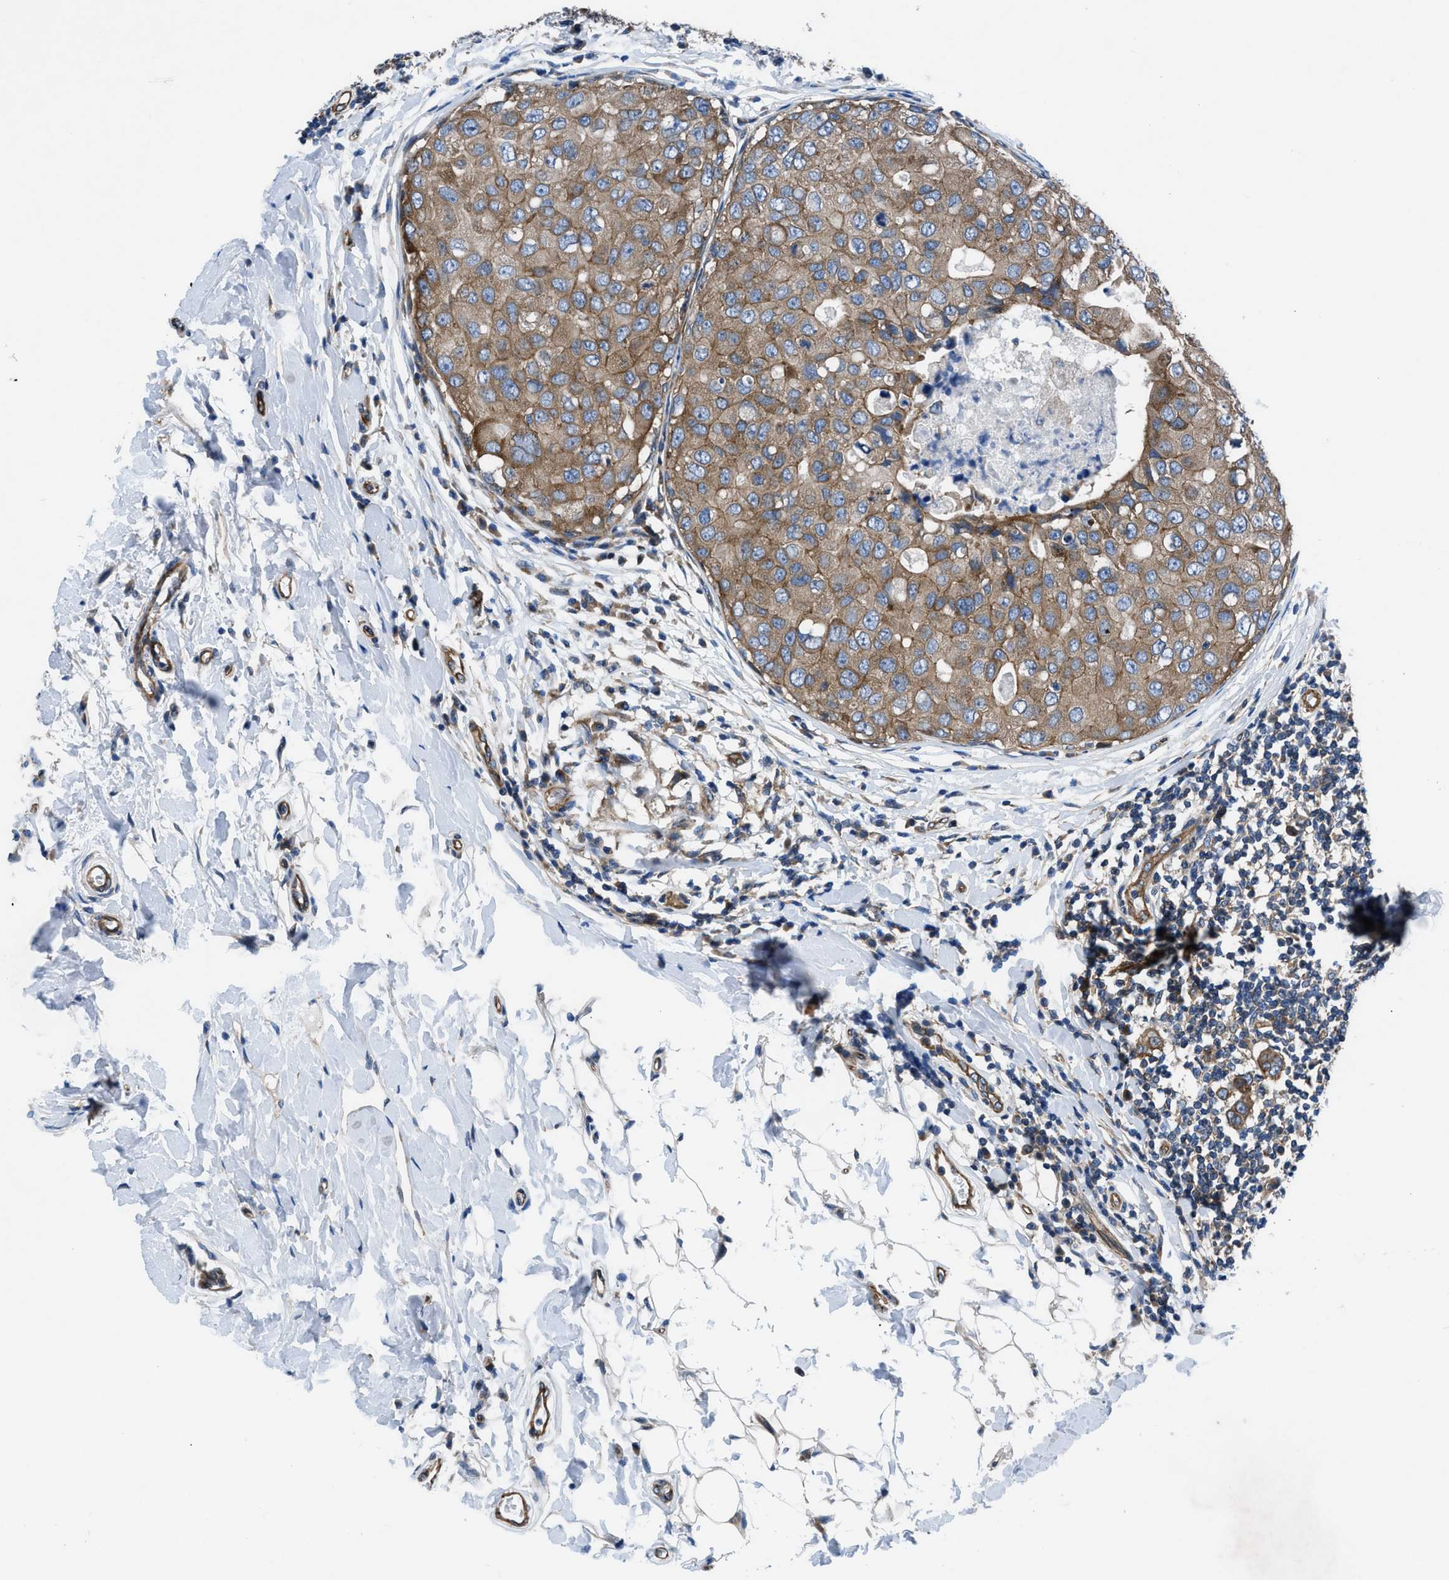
{"staining": {"intensity": "moderate", "quantity": ">75%", "location": "cytoplasmic/membranous"}, "tissue": "breast cancer", "cell_type": "Tumor cells", "image_type": "cancer", "snomed": [{"axis": "morphology", "description": "Duct carcinoma"}, {"axis": "topography", "description": "Breast"}], "caption": "A histopathology image showing moderate cytoplasmic/membranous expression in about >75% of tumor cells in breast cancer, as visualized by brown immunohistochemical staining.", "gene": "TRIP4", "patient": {"sex": "female", "age": 27}}